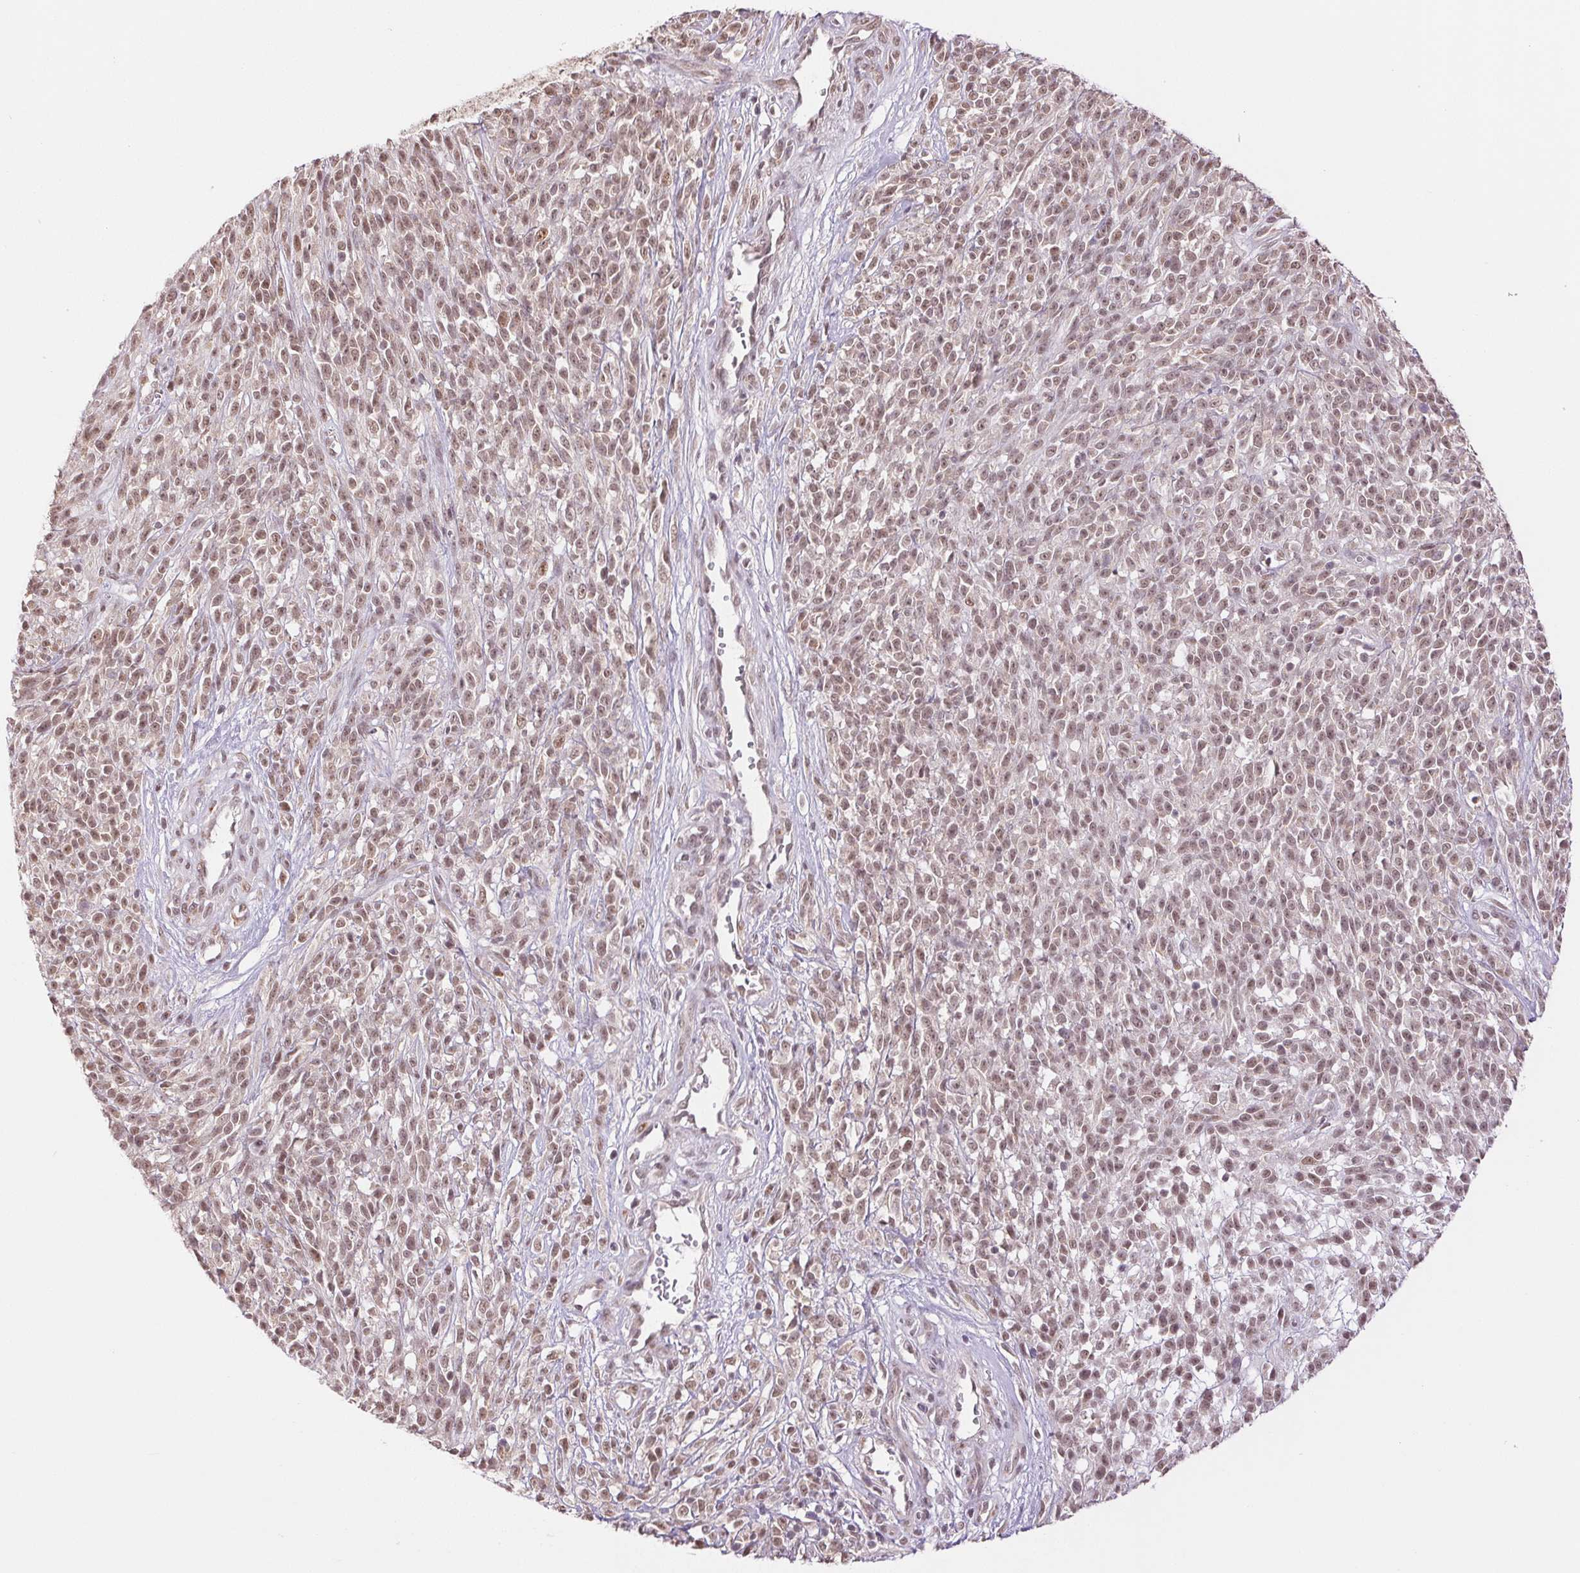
{"staining": {"intensity": "weak", "quantity": ">75%", "location": "nuclear"}, "tissue": "melanoma", "cell_type": "Tumor cells", "image_type": "cancer", "snomed": [{"axis": "morphology", "description": "Malignant melanoma, NOS"}, {"axis": "topography", "description": "Skin"}, {"axis": "topography", "description": "Skin of trunk"}], "caption": "Protein analysis of melanoma tissue reveals weak nuclear positivity in about >75% of tumor cells.", "gene": "GRHL3", "patient": {"sex": "male", "age": 74}}